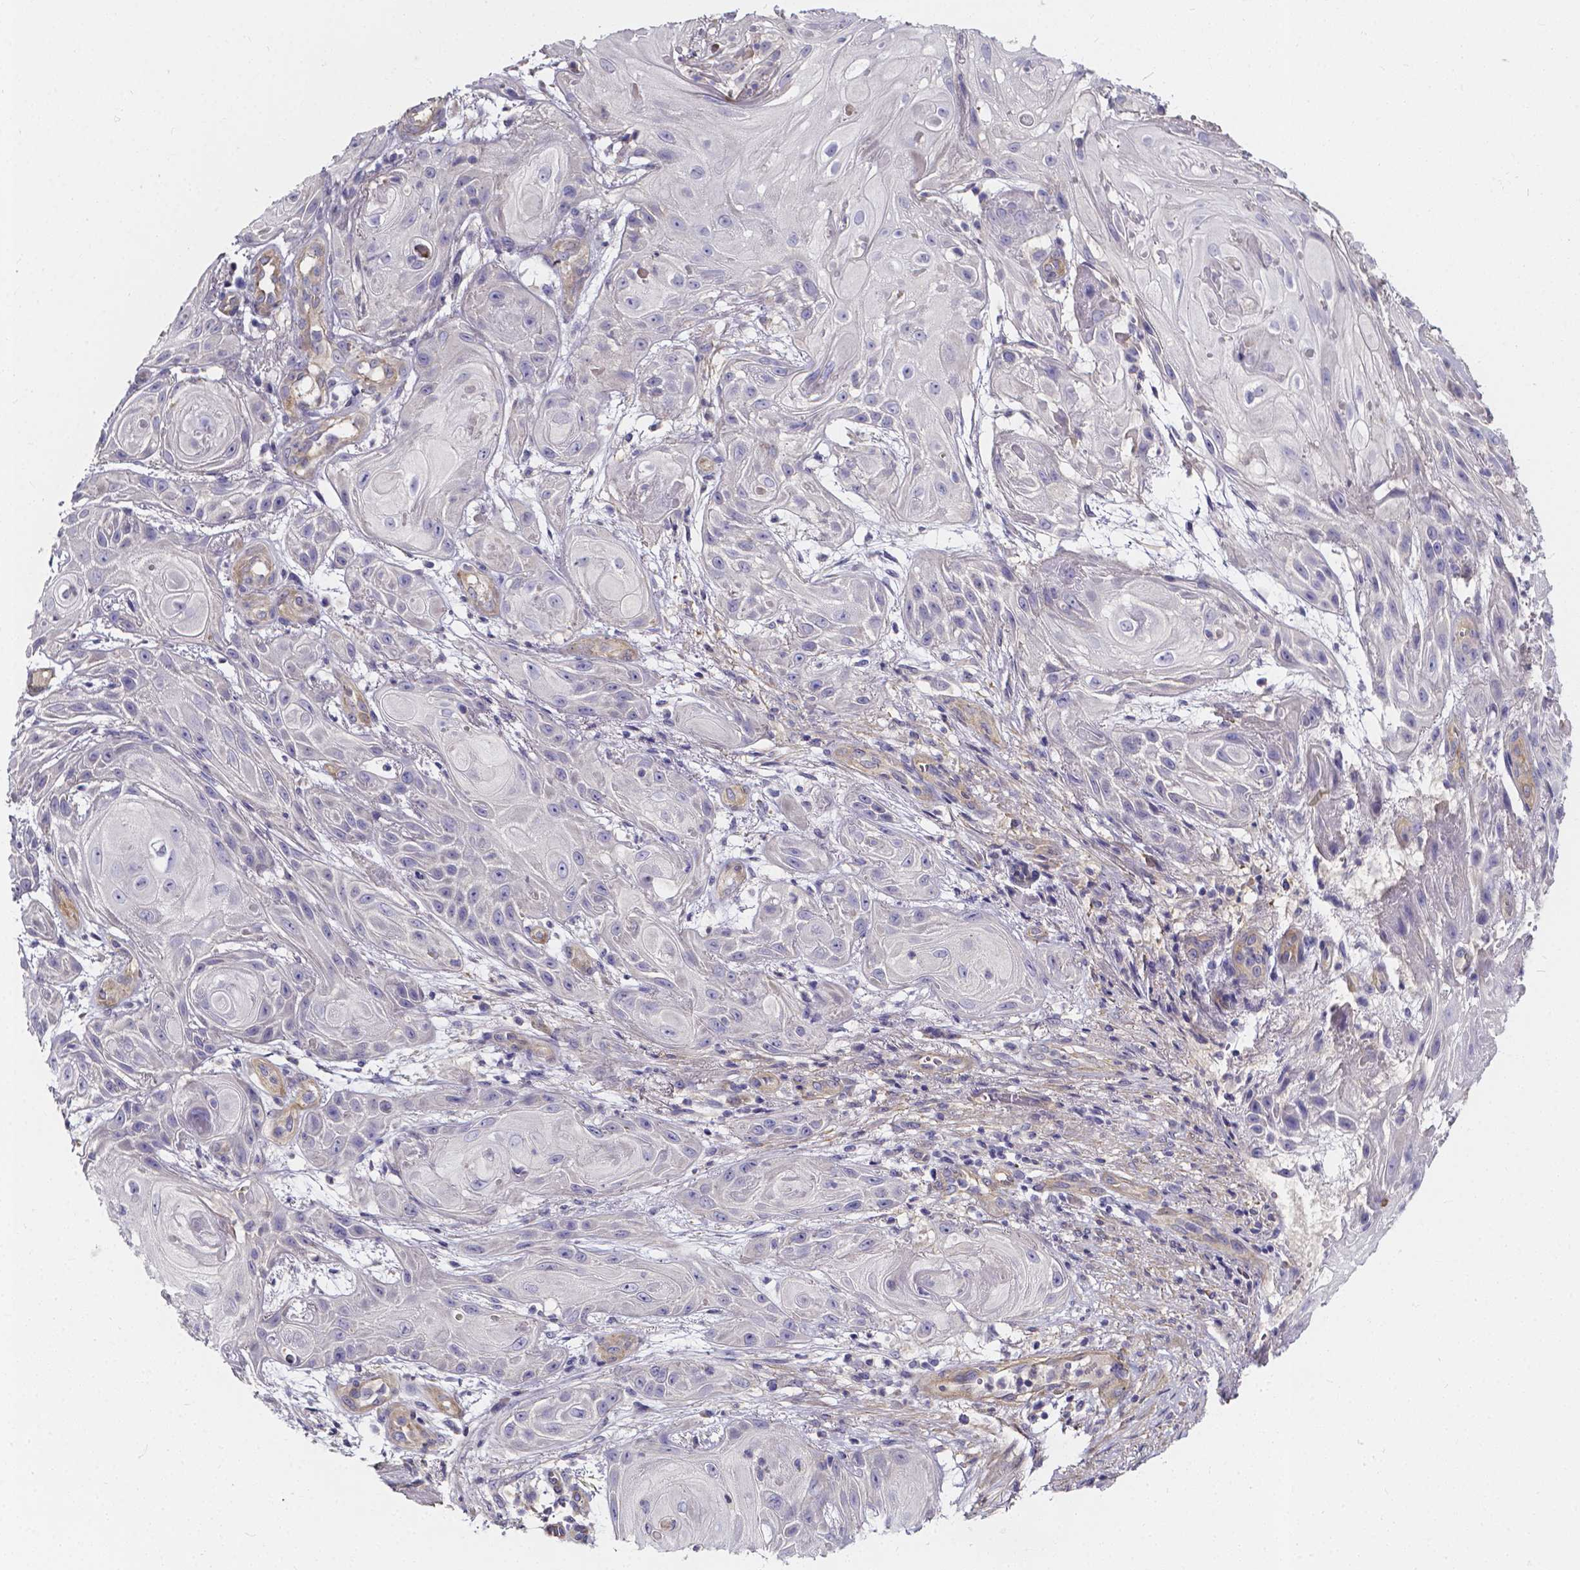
{"staining": {"intensity": "negative", "quantity": "none", "location": "none"}, "tissue": "skin cancer", "cell_type": "Tumor cells", "image_type": "cancer", "snomed": [{"axis": "morphology", "description": "Squamous cell carcinoma, NOS"}, {"axis": "topography", "description": "Skin"}], "caption": "The histopathology image reveals no significant positivity in tumor cells of skin cancer (squamous cell carcinoma).", "gene": "CACNG8", "patient": {"sex": "male", "age": 62}}